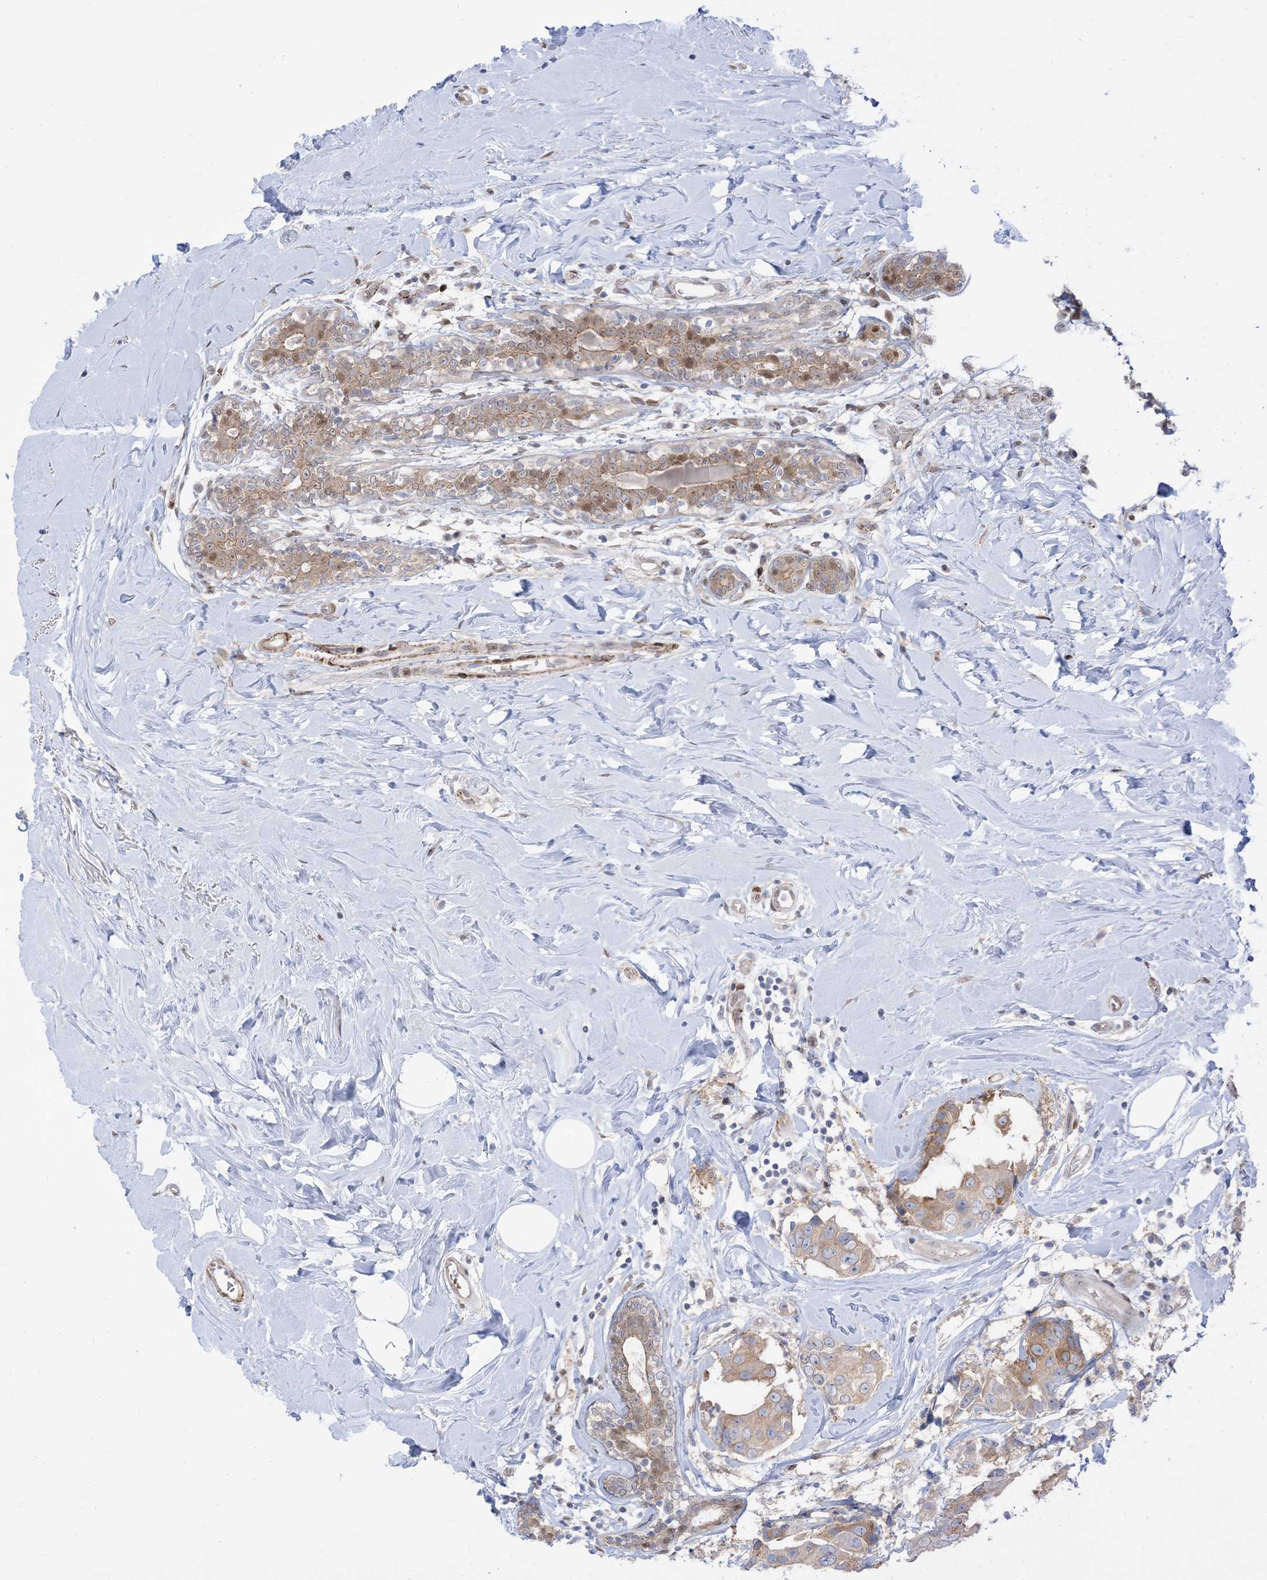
{"staining": {"intensity": "moderate", "quantity": "<25%", "location": "cytoplasmic/membranous"}, "tissue": "breast cancer", "cell_type": "Tumor cells", "image_type": "cancer", "snomed": [{"axis": "morphology", "description": "Normal tissue, NOS"}, {"axis": "morphology", "description": "Duct carcinoma"}, {"axis": "topography", "description": "Breast"}], "caption": "This photomicrograph displays immunohistochemistry (IHC) staining of human breast intraductal carcinoma, with low moderate cytoplasmic/membranous positivity in approximately <25% of tumor cells.", "gene": "RIN1", "patient": {"sex": "female", "age": 39}}